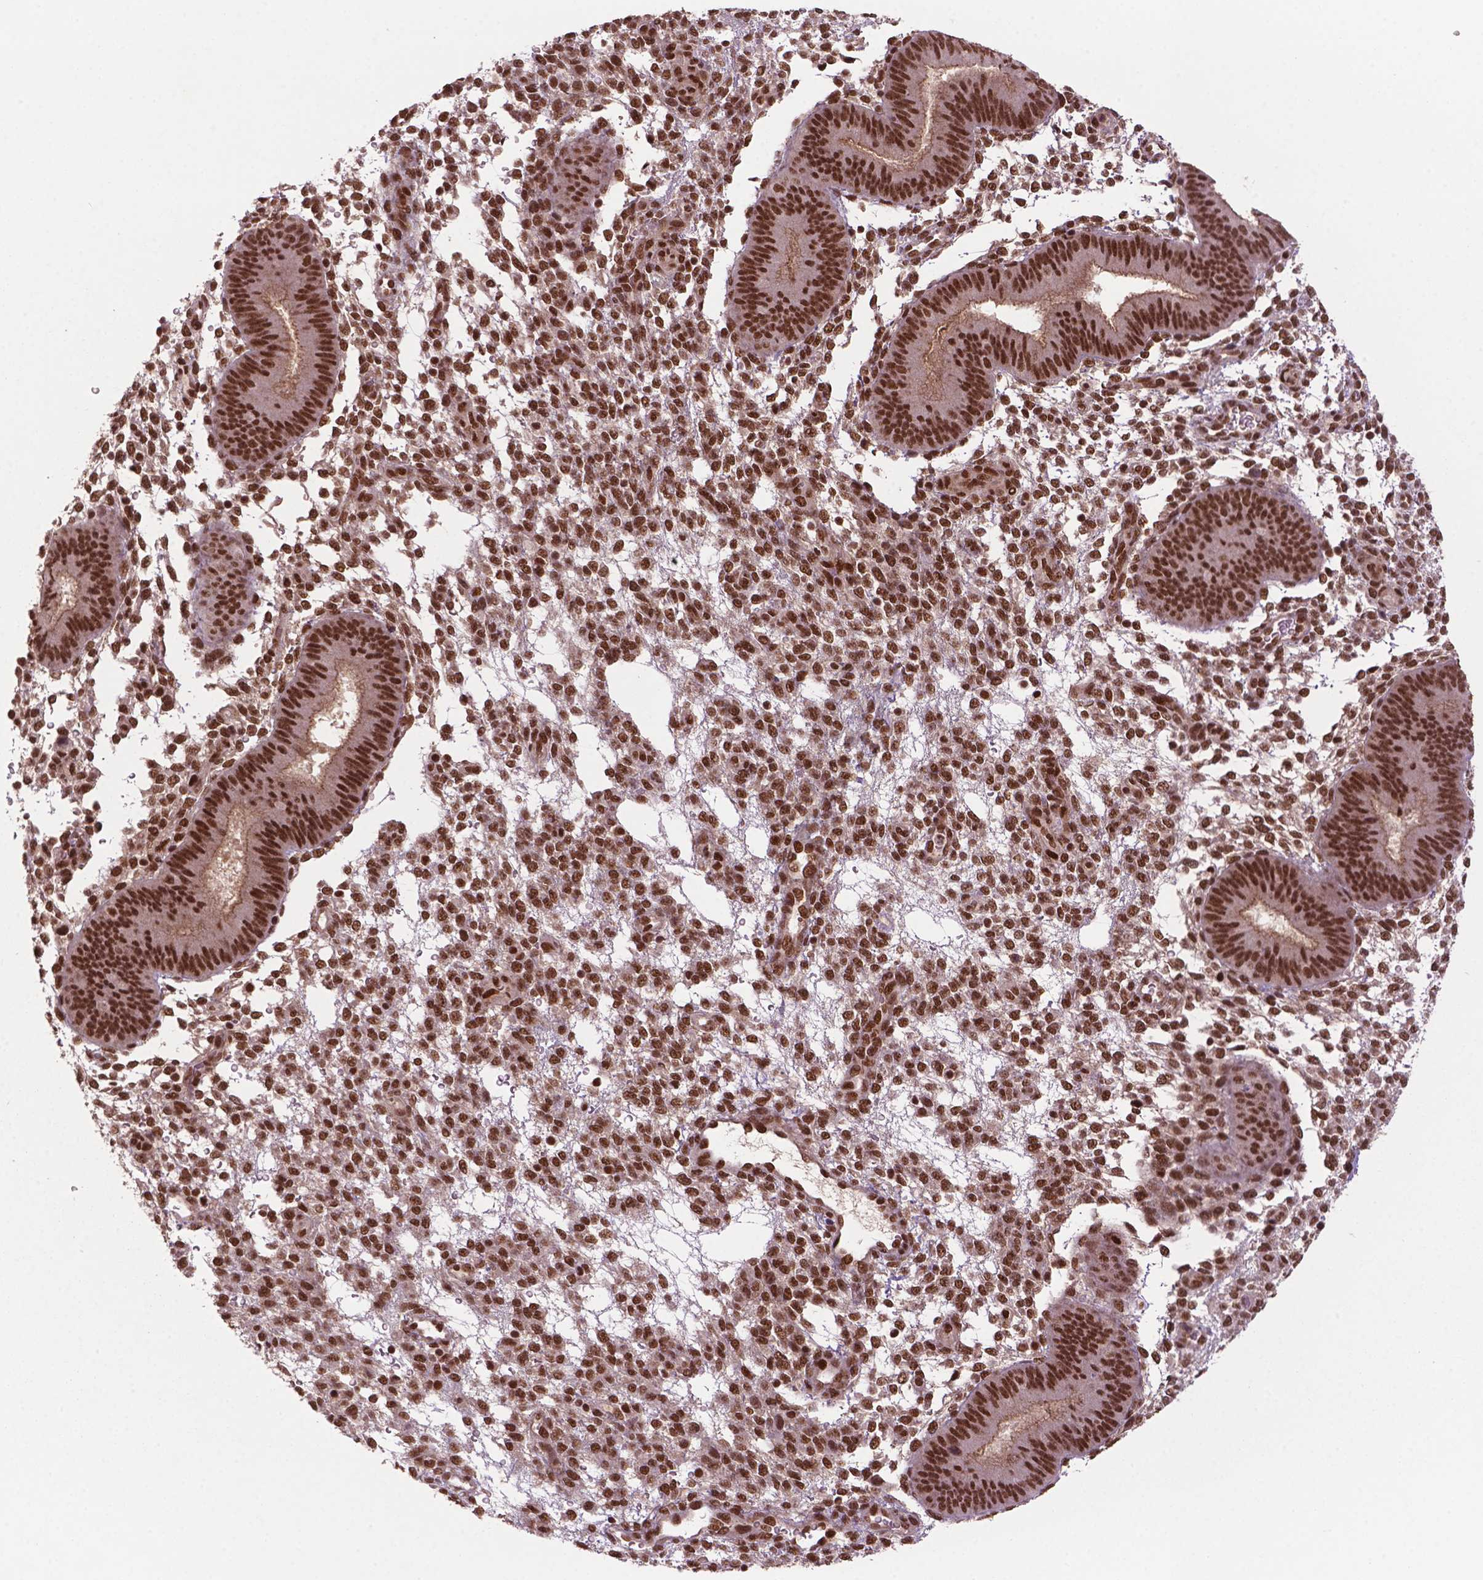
{"staining": {"intensity": "strong", "quantity": ">75%", "location": "nuclear"}, "tissue": "endometrium", "cell_type": "Cells in endometrial stroma", "image_type": "normal", "snomed": [{"axis": "morphology", "description": "Normal tissue, NOS"}, {"axis": "topography", "description": "Endometrium"}], "caption": "Endometrium stained with immunohistochemistry exhibits strong nuclear staining in about >75% of cells in endometrial stroma.", "gene": "SIRT6", "patient": {"sex": "female", "age": 39}}